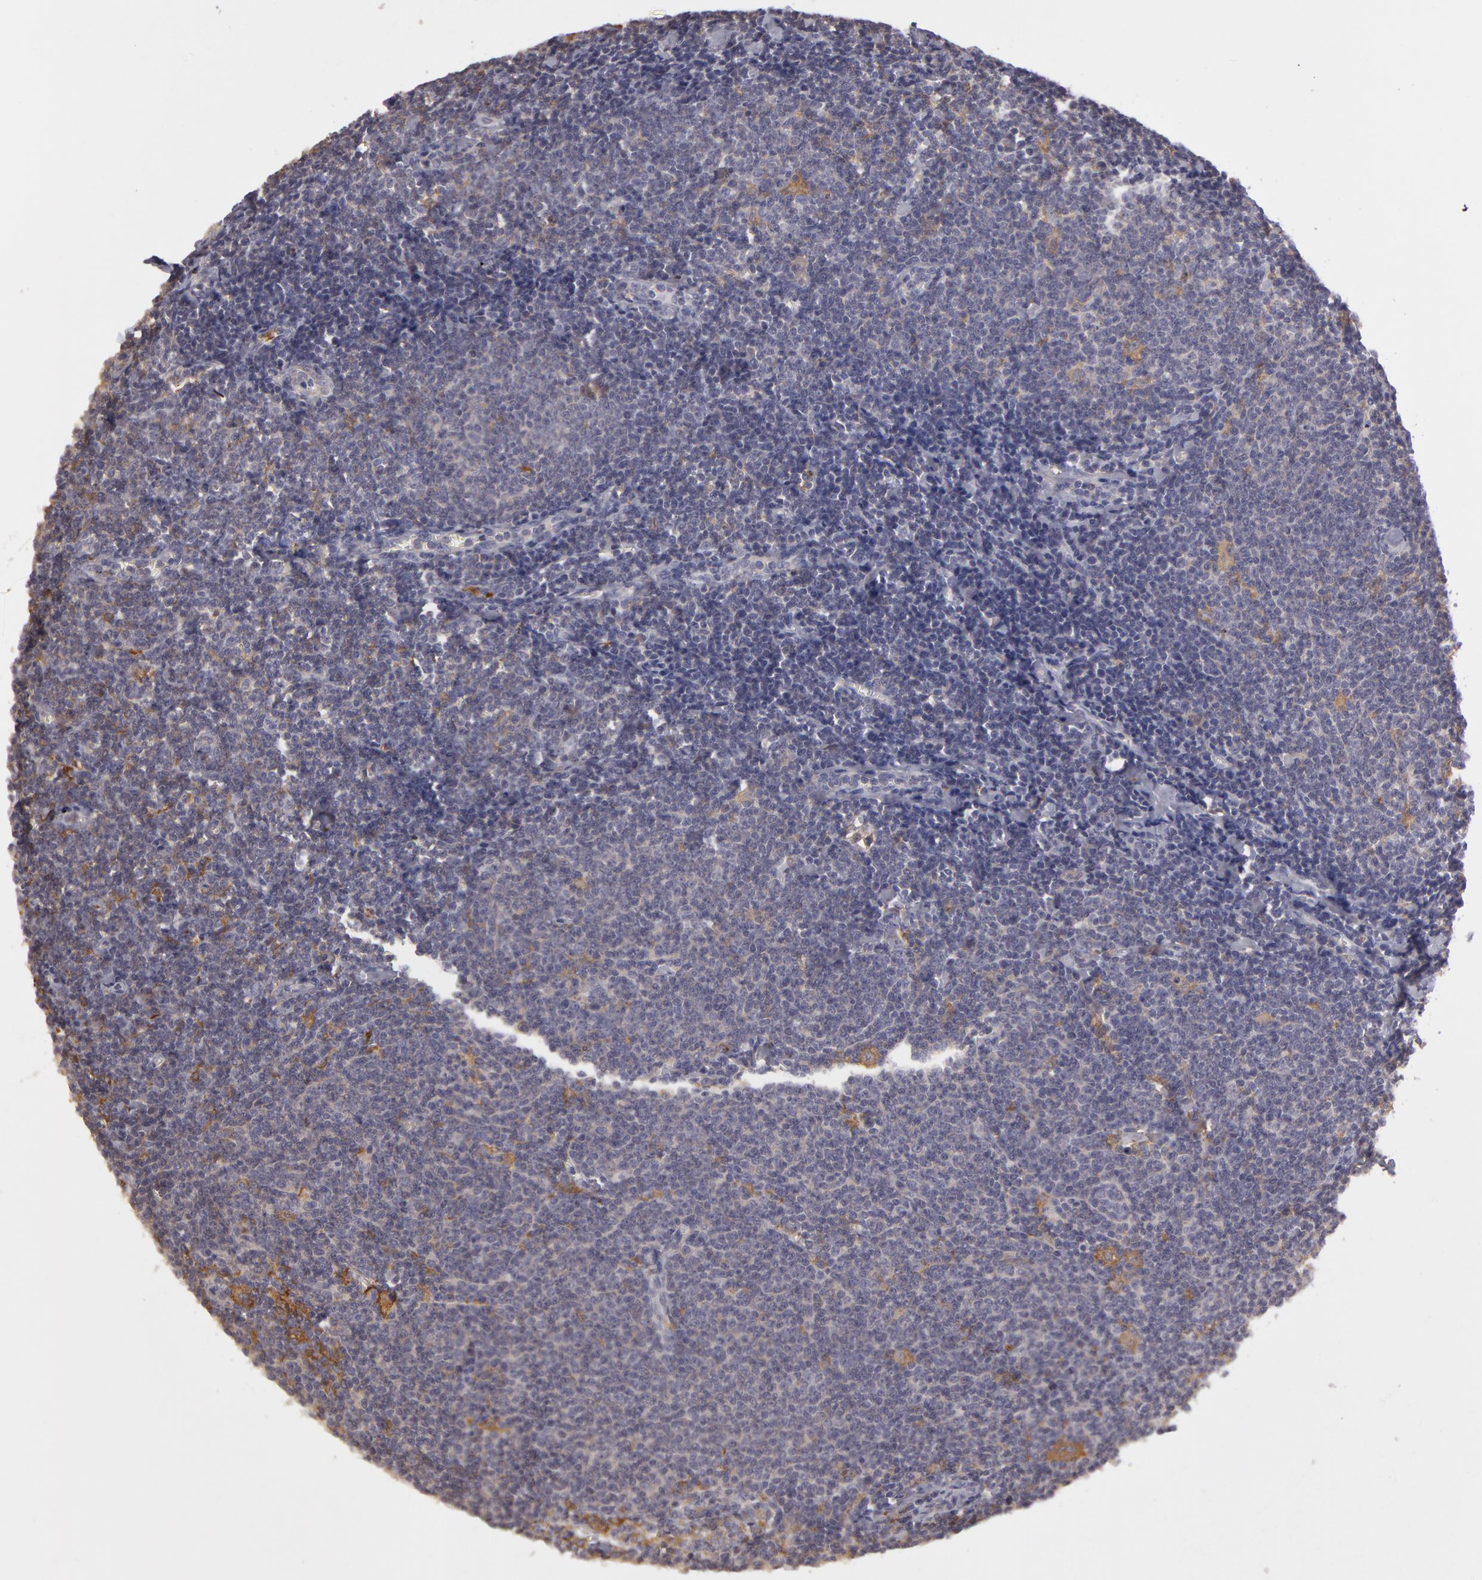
{"staining": {"intensity": "negative", "quantity": "none", "location": "none"}, "tissue": "lymphoma", "cell_type": "Tumor cells", "image_type": "cancer", "snomed": [{"axis": "morphology", "description": "Malignant lymphoma, non-Hodgkin's type, Low grade"}, {"axis": "topography", "description": "Lymph node"}], "caption": "DAB (3,3'-diaminobenzidine) immunohistochemical staining of human lymphoma exhibits no significant staining in tumor cells.", "gene": "GNPDA1", "patient": {"sex": "male", "age": 65}}